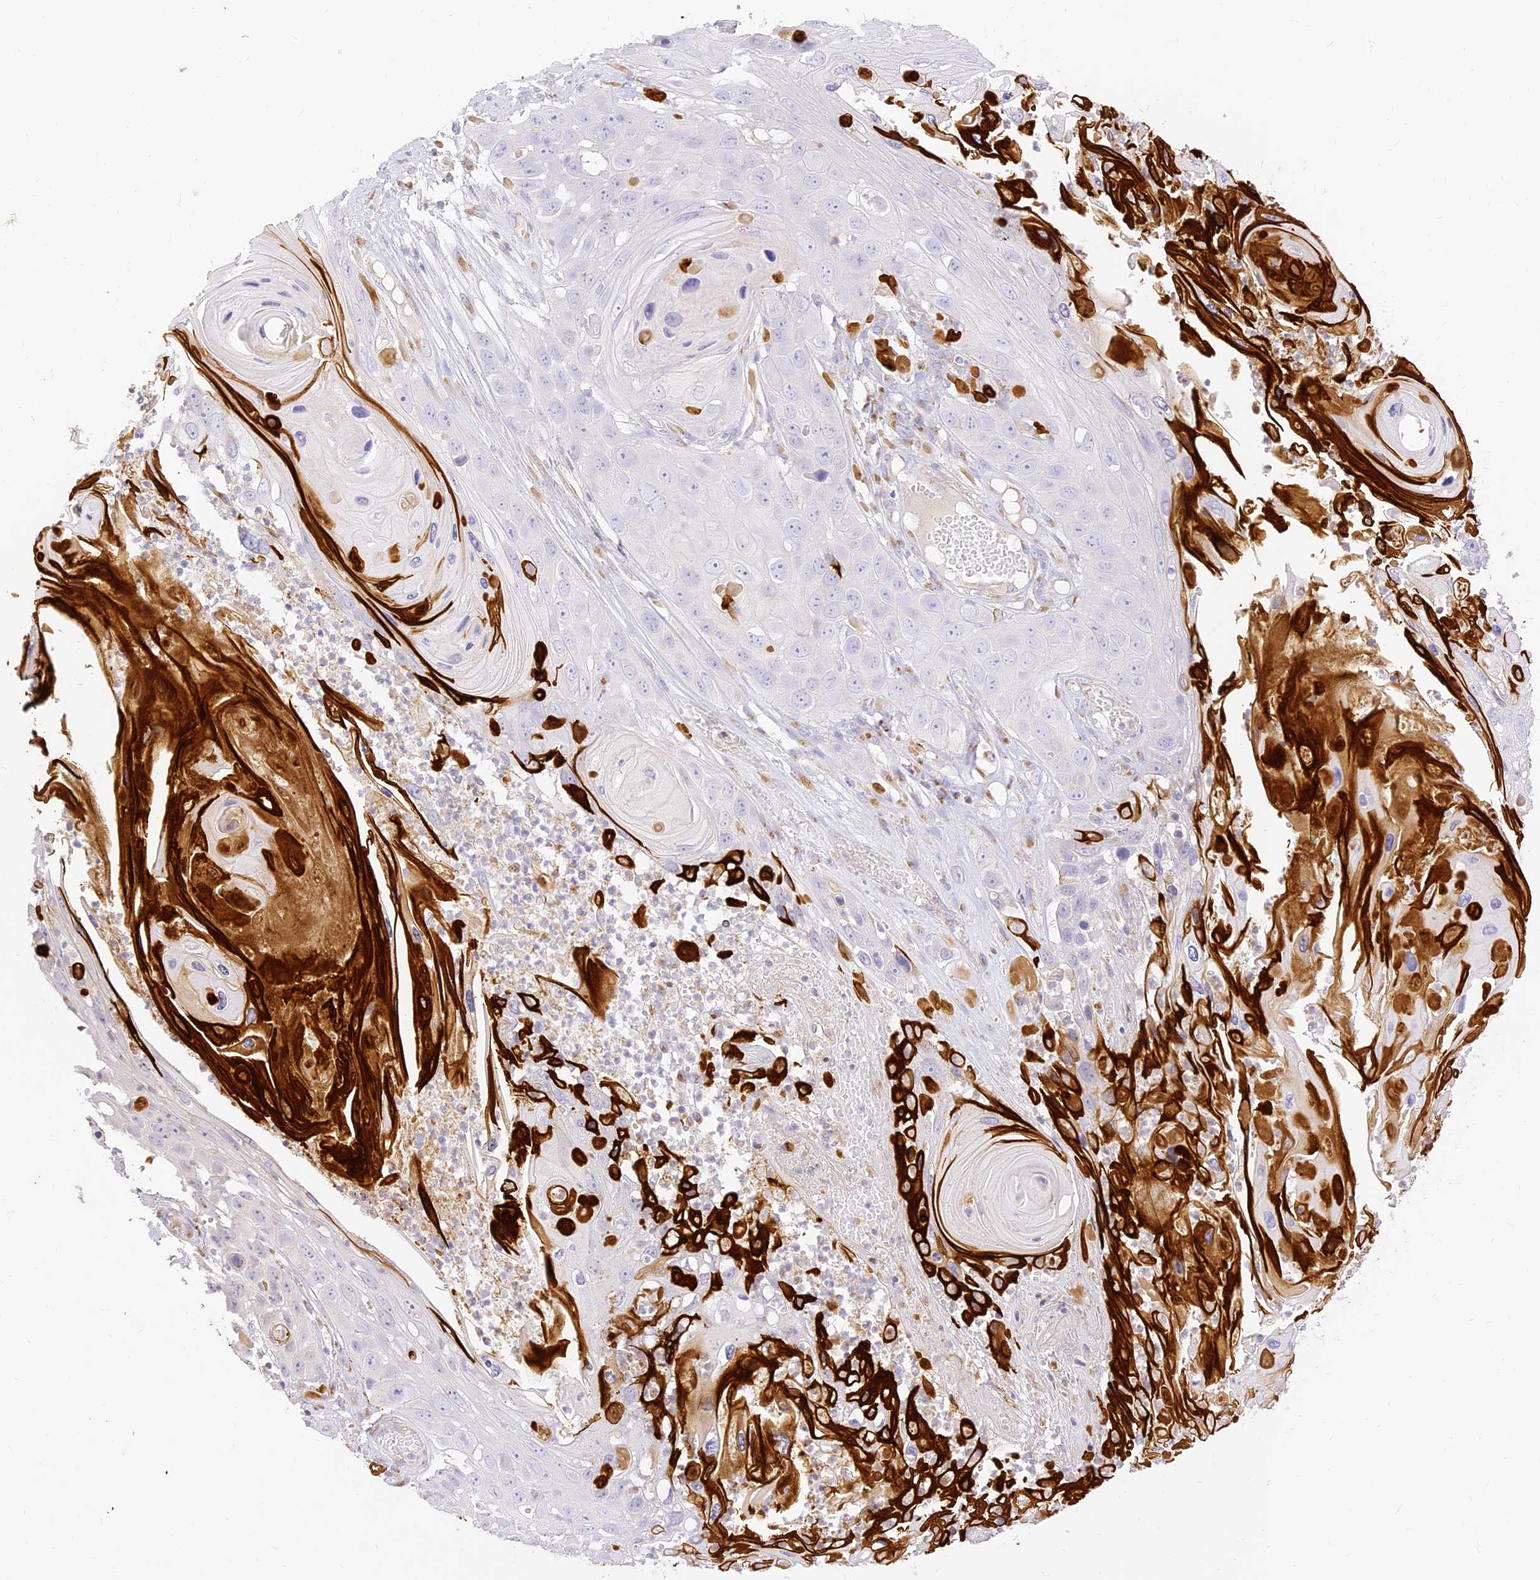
{"staining": {"intensity": "negative", "quantity": "none", "location": "none"}, "tissue": "skin cancer", "cell_type": "Tumor cells", "image_type": "cancer", "snomed": [{"axis": "morphology", "description": "Squamous cell carcinoma, NOS"}, {"axis": "topography", "description": "Skin"}], "caption": "Protein analysis of squamous cell carcinoma (skin) displays no significant staining in tumor cells.", "gene": "SEC13", "patient": {"sex": "male", "age": 55}}